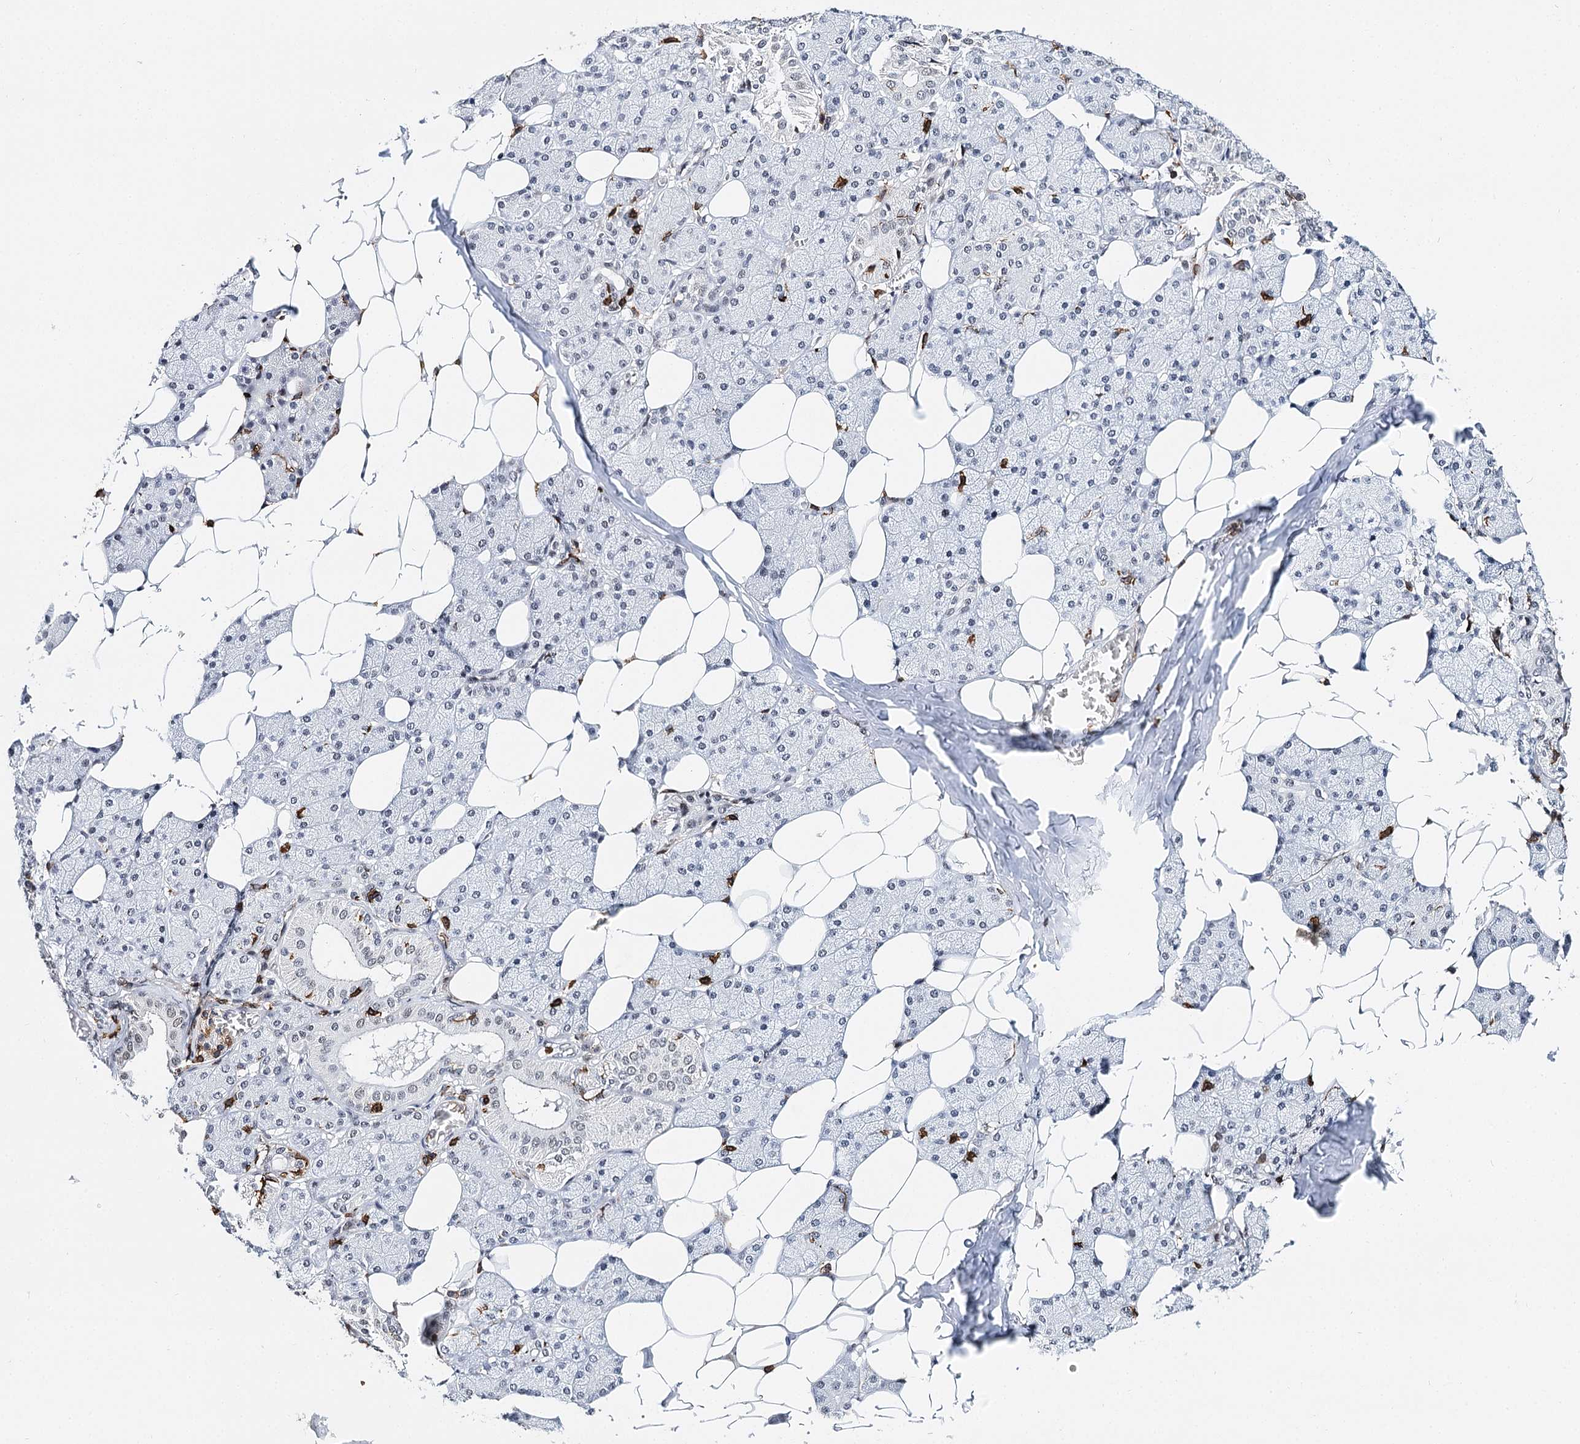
{"staining": {"intensity": "negative", "quantity": "none", "location": "none"}, "tissue": "salivary gland", "cell_type": "Glandular cells", "image_type": "normal", "snomed": [{"axis": "morphology", "description": "Normal tissue, NOS"}, {"axis": "topography", "description": "Salivary gland"}], "caption": "An image of salivary gland stained for a protein demonstrates no brown staining in glandular cells. The staining was performed using DAB (3,3'-diaminobenzidine) to visualize the protein expression in brown, while the nuclei were stained in blue with hematoxylin (Magnification: 20x).", "gene": "BARD1", "patient": {"sex": "female", "age": 33}}